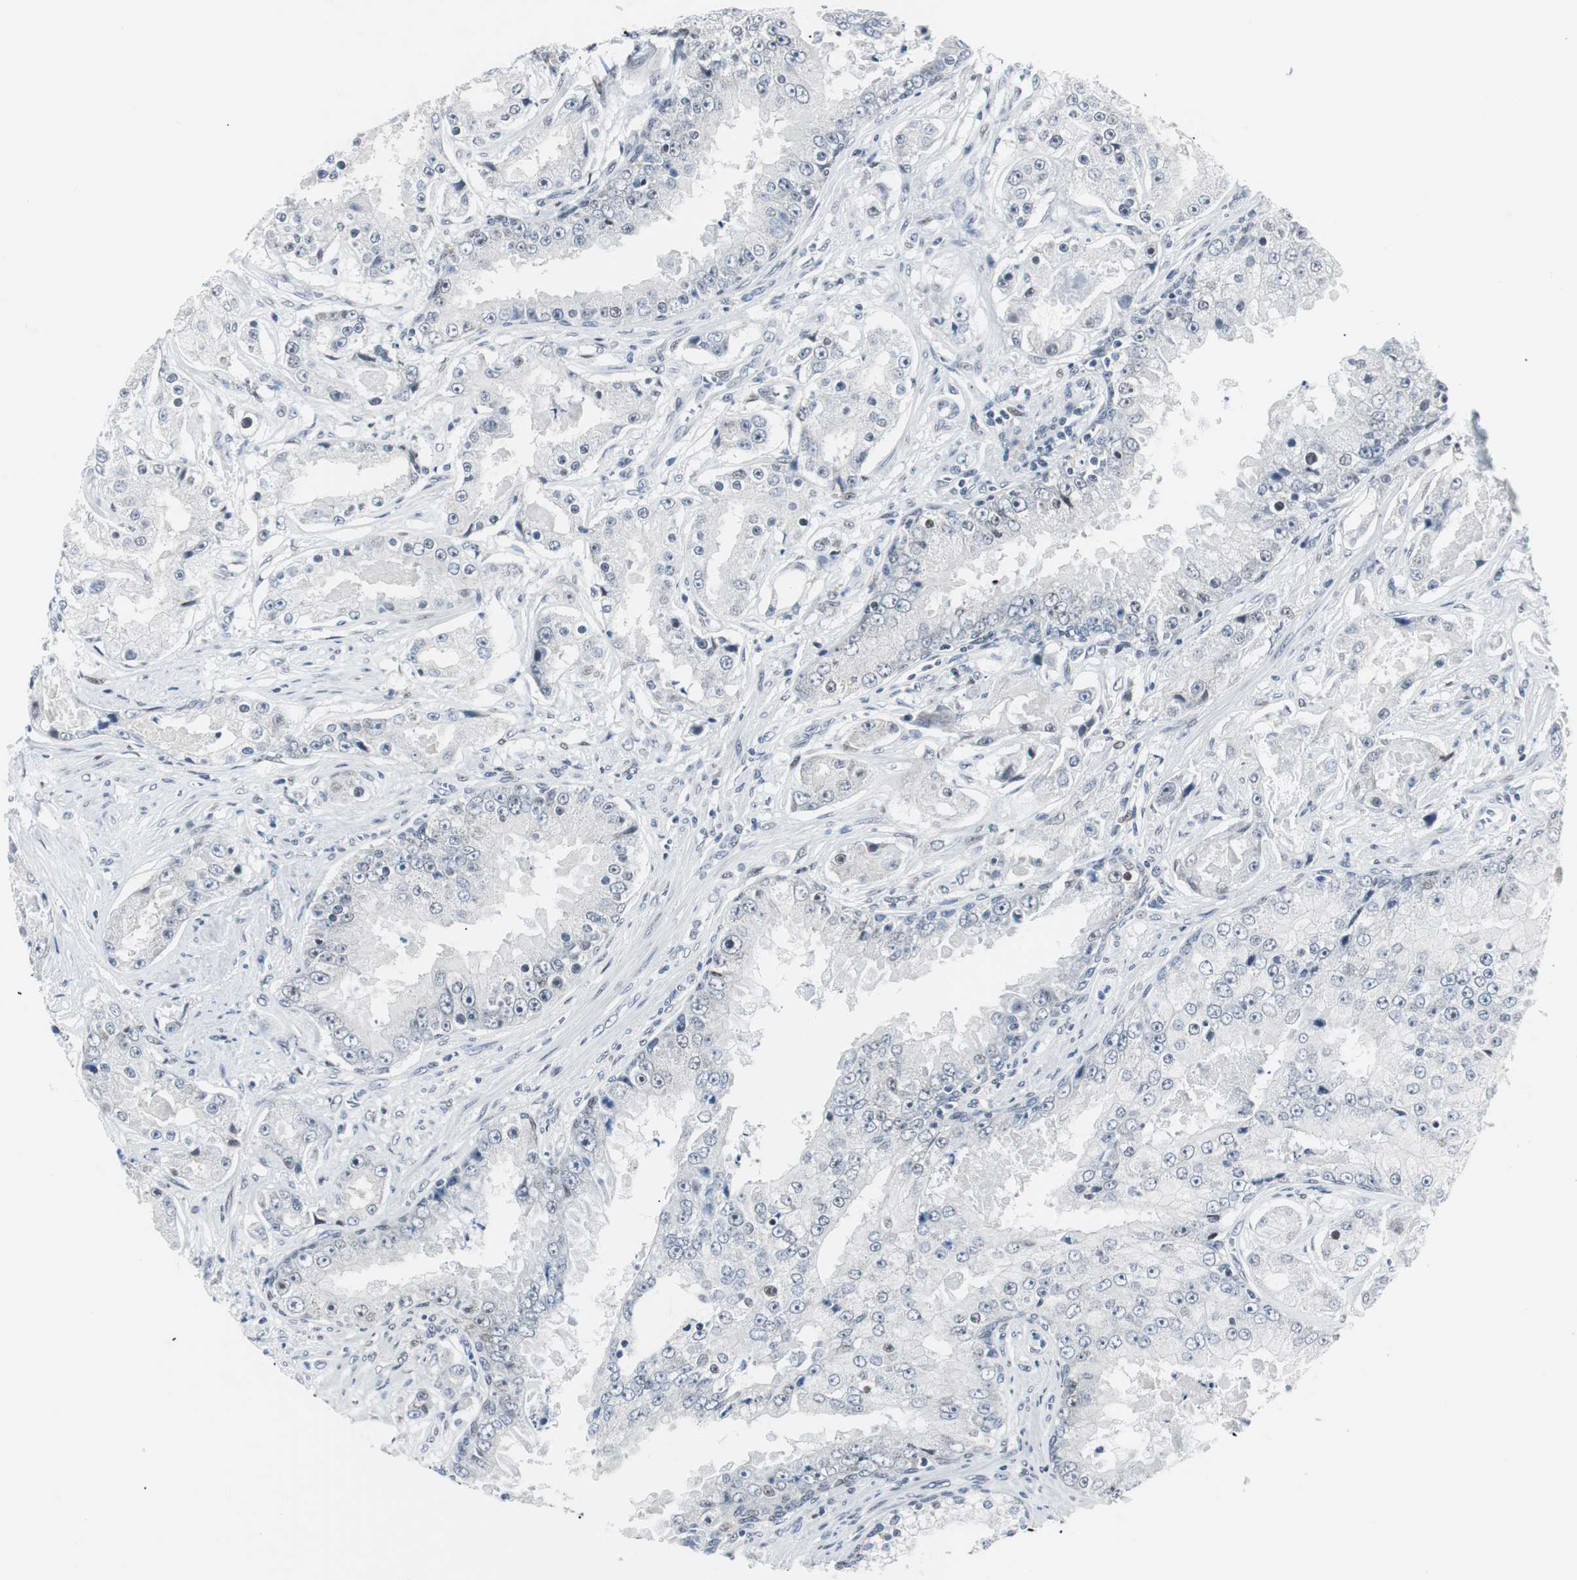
{"staining": {"intensity": "negative", "quantity": "none", "location": "none"}, "tissue": "prostate cancer", "cell_type": "Tumor cells", "image_type": "cancer", "snomed": [{"axis": "morphology", "description": "Adenocarcinoma, High grade"}, {"axis": "topography", "description": "Prostate"}], "caption": "This is an immunohistochemistry histopathology image of prostate cancer (adenocarcinoma (high-grade)). There is no expression in tumor cells.", "gene": "MTA1", "patient": {"sex": "male", "age": 73}}